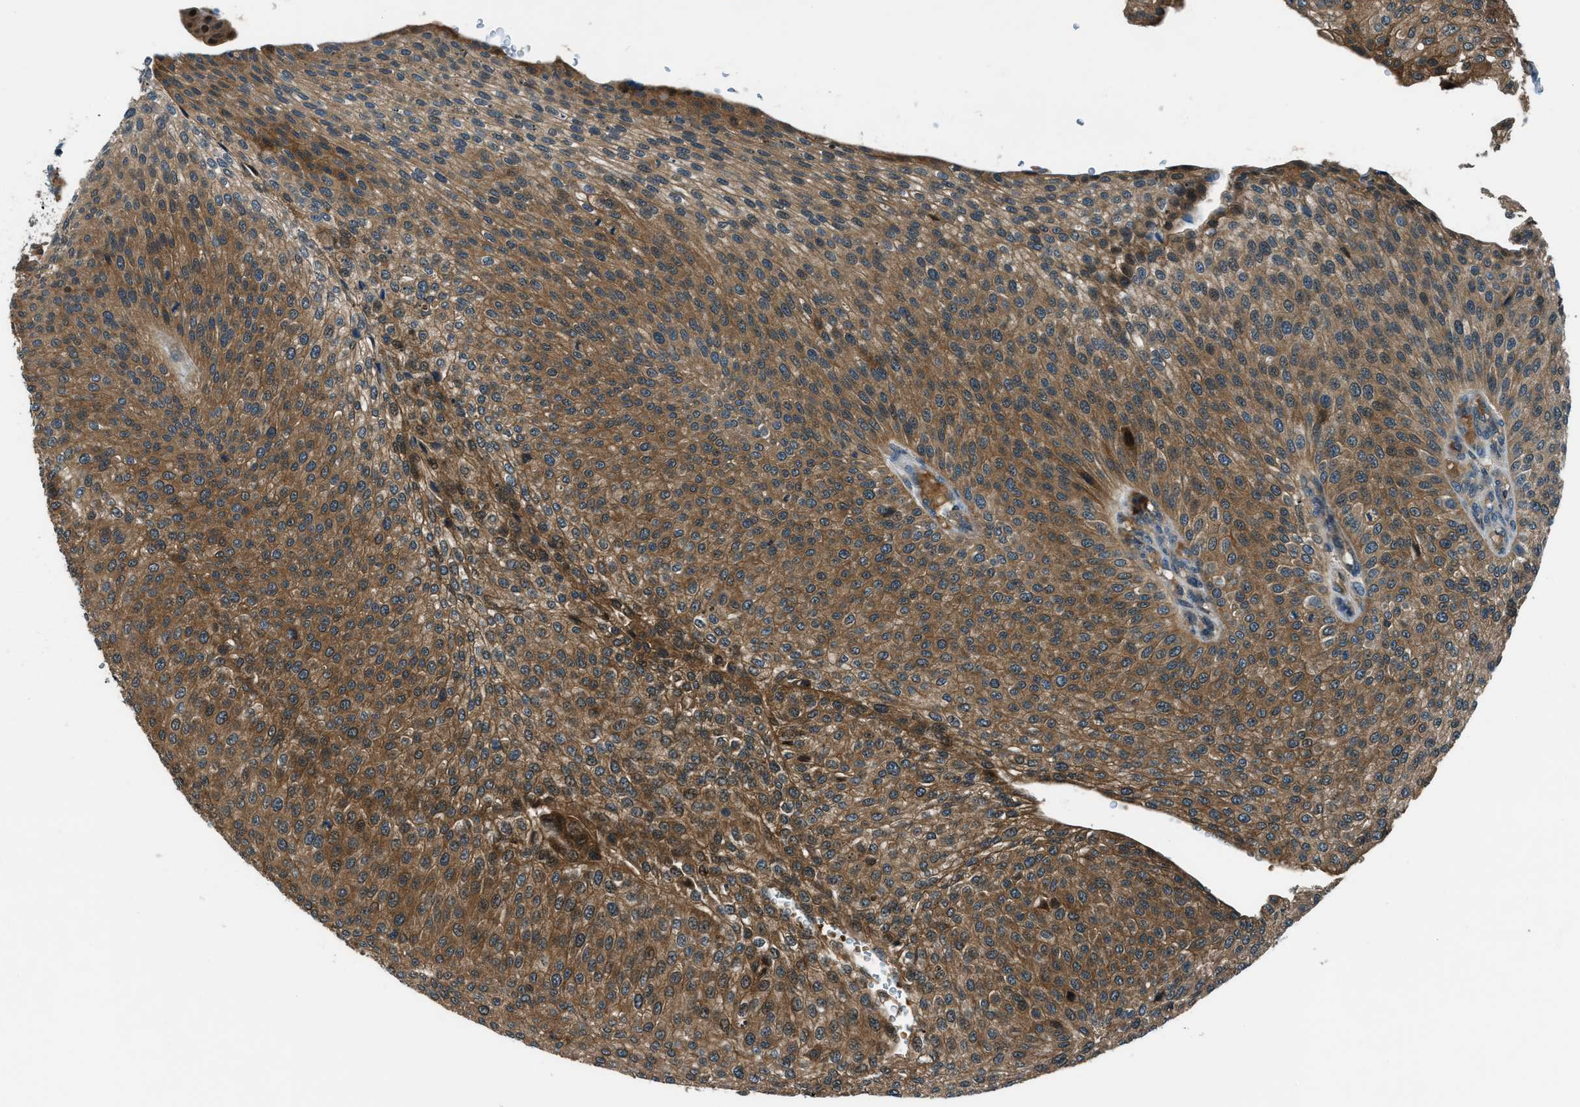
{"staining": {"intensity": "moderate", "quantity": ">75%", "location": "cytoplasmic/membranous"}, "tissue": "urothelial cancer", "cell_type": "Tumor cells", "image_type": "cancer", "snomed": [{"axis": "morphology", "description": "Urothelial carcinoma, Low grade"}, {"axis": "topography", "description": "Smooth muscle"}, {"axis": "topography", "description": "Urinary bladder"}], "caption": "An image showing moderate cytoplasmic/membranous positivity in approximately >75% of tumor cells in urothelial cancer, as visualized by brown immunohistochemical staining.", "gene": "HEBP2", "patient": {"sex": "male", "age": 60}}